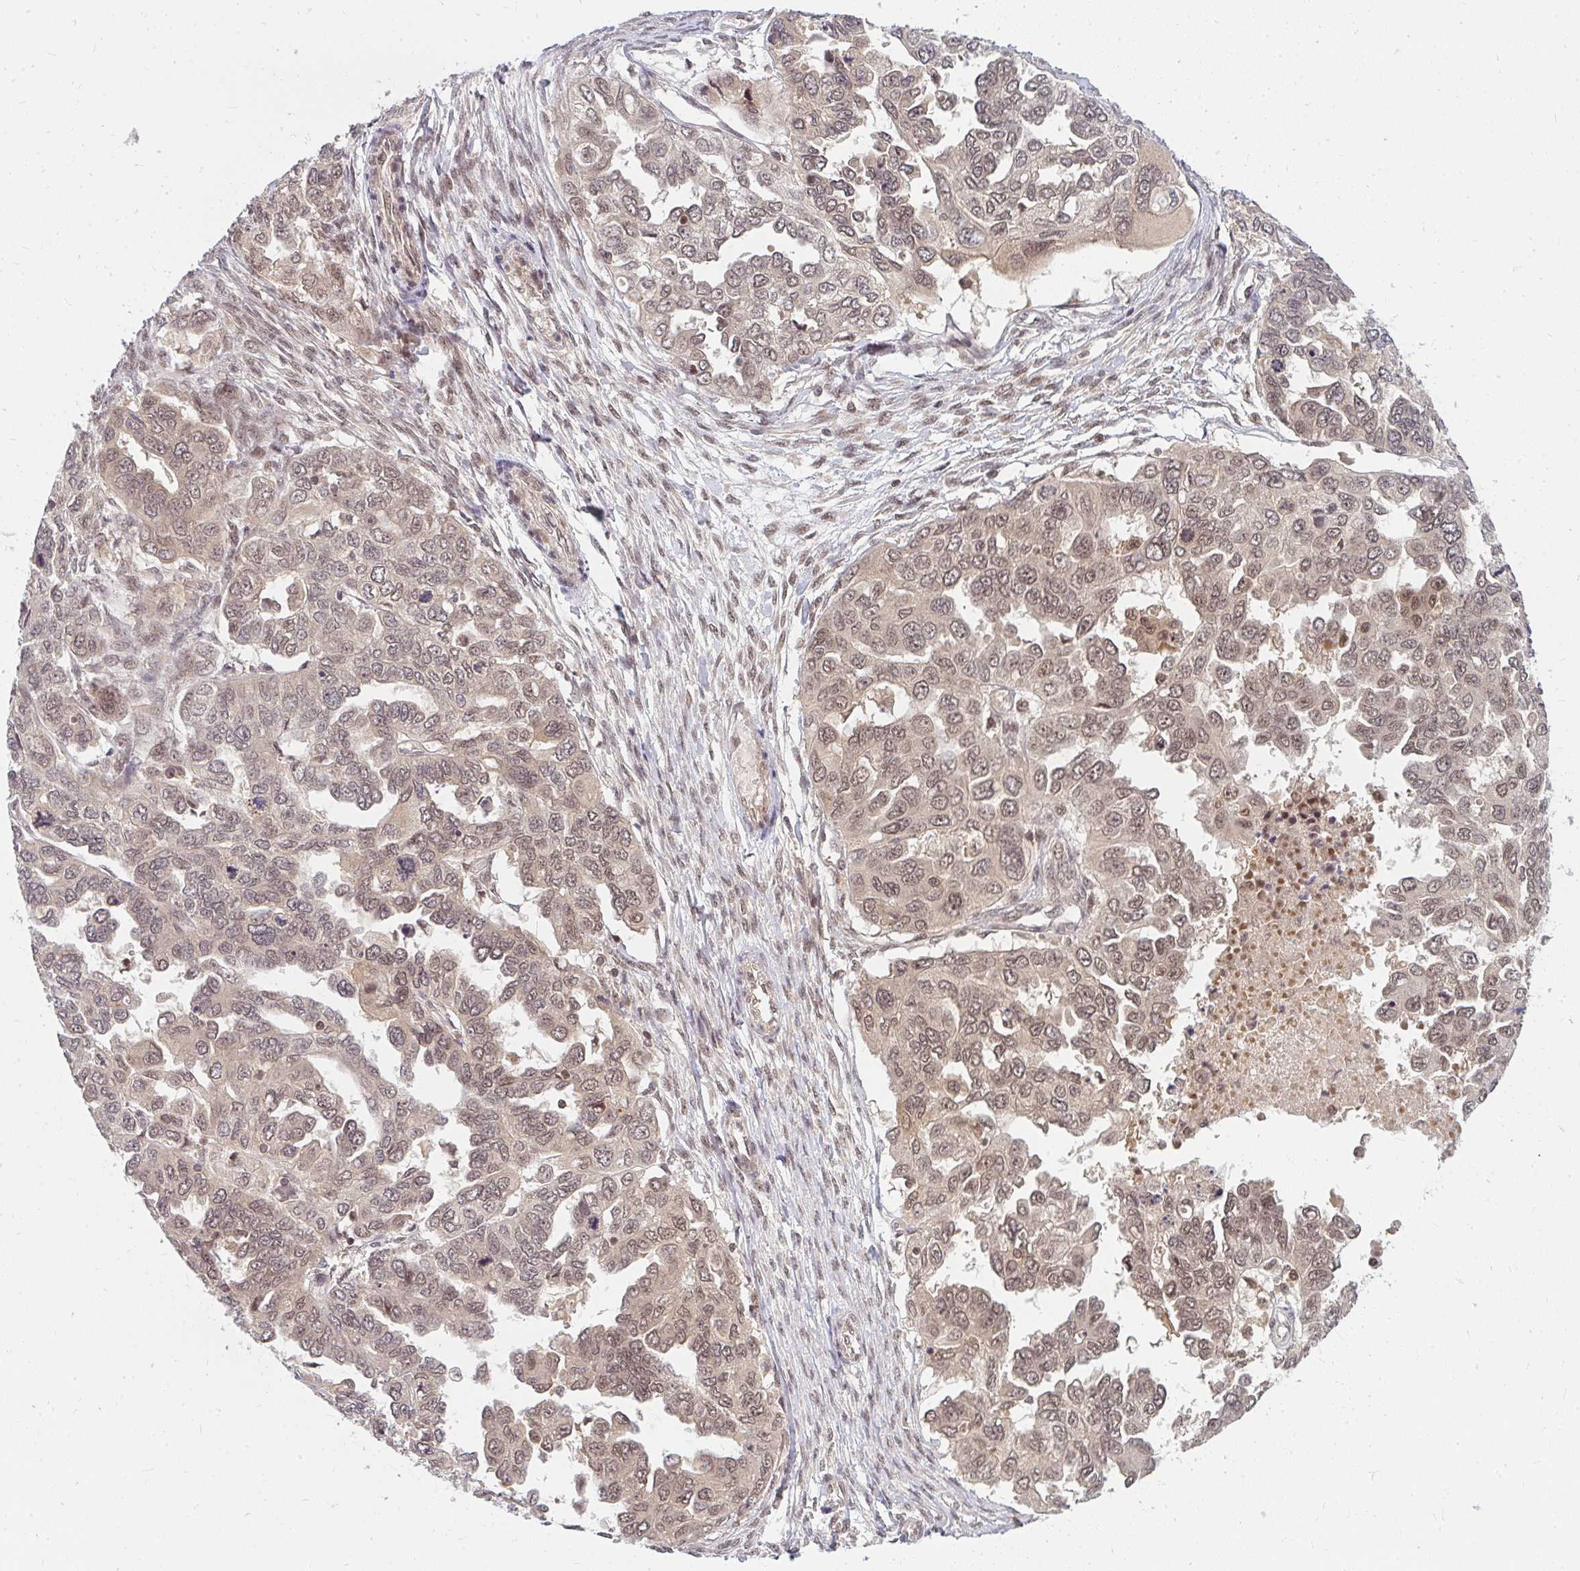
{"staining": {"intensity": "weak", "quantity": "25%-75%", "location": "nuclear"}, "tissue": "ovarian cancer", "cell_type": "Tumor cells", "image_type": "cancer", "snomed": [{"axis": "morphology", "description": "Cystadenocarcinoma, serous, NOS"}, {"axis": "topography", "description": "Ovary"}], "caption": "Serous cystadenocarcinoma (ovarian) tissue displays weak nuclear positivity in about 25%-75% of tumor cells (brown staining indicates protein expression, while blue staining denotes nuclei).", "gene": "GTF3C6", "patient": {"sex": "female", "age": 53}}